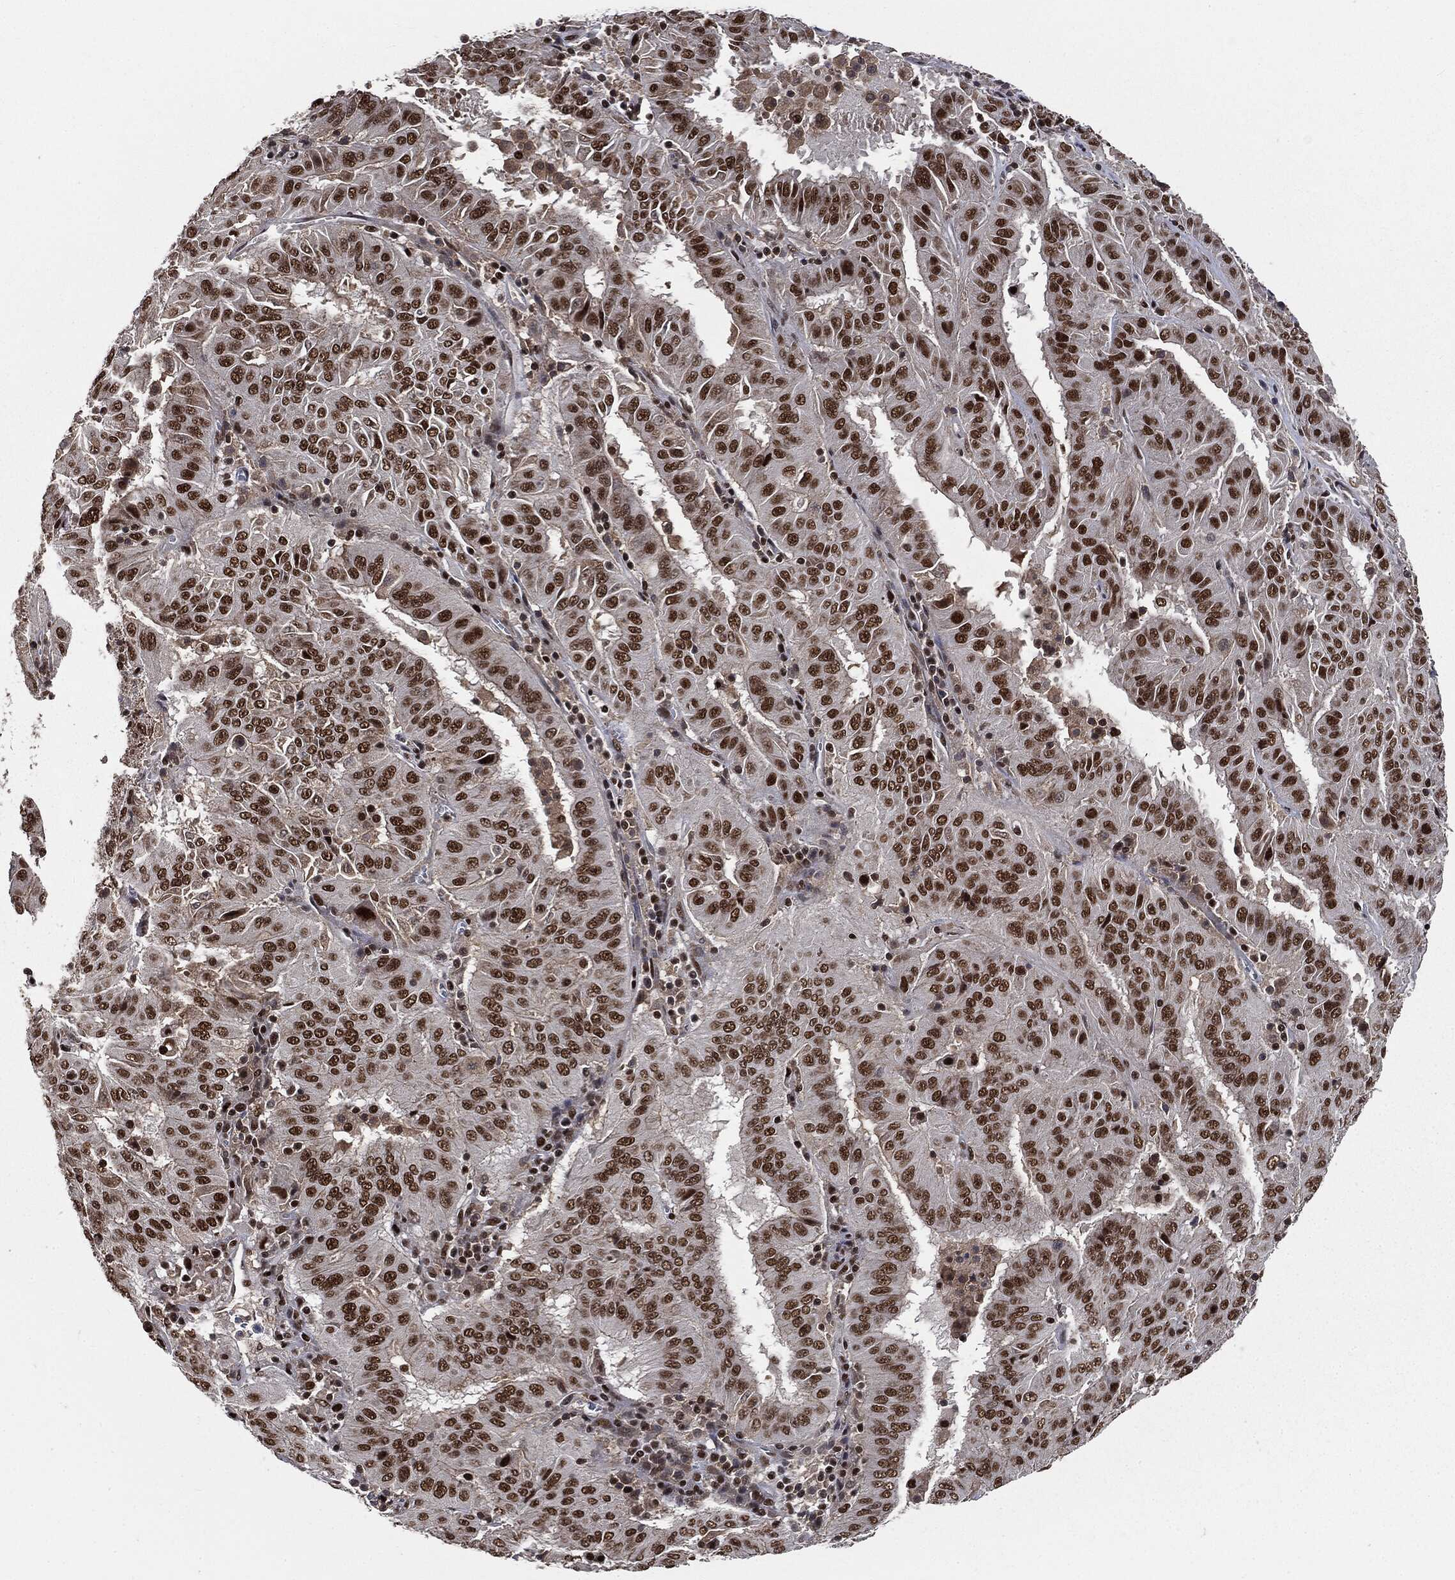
{"staining": {"intensity": "strong", "quantity": ">75%", "location": "nuclear"}, "tissue": "pancreatic cancer", "cell_type": "Tumor cells", "image_type": "cancer", "snomed": [{"axis": "morphology", "description": "Adenocarcinoma, NOS"}, {"axis": "topography", "description": "Pancreas"}], "caption": "Brown immunohistochemical staining in pancreatic cancer (adenocarcinoma) reveals strong nuclear positivity in about >75% of tumor cells. The protein of interest is stained brown, and the nuclei are stained in blue (DAB IHC with brightfield microscopy, high magnification).", "gene": "DPH2", "patient": {"sex": "male", "age": 63}}